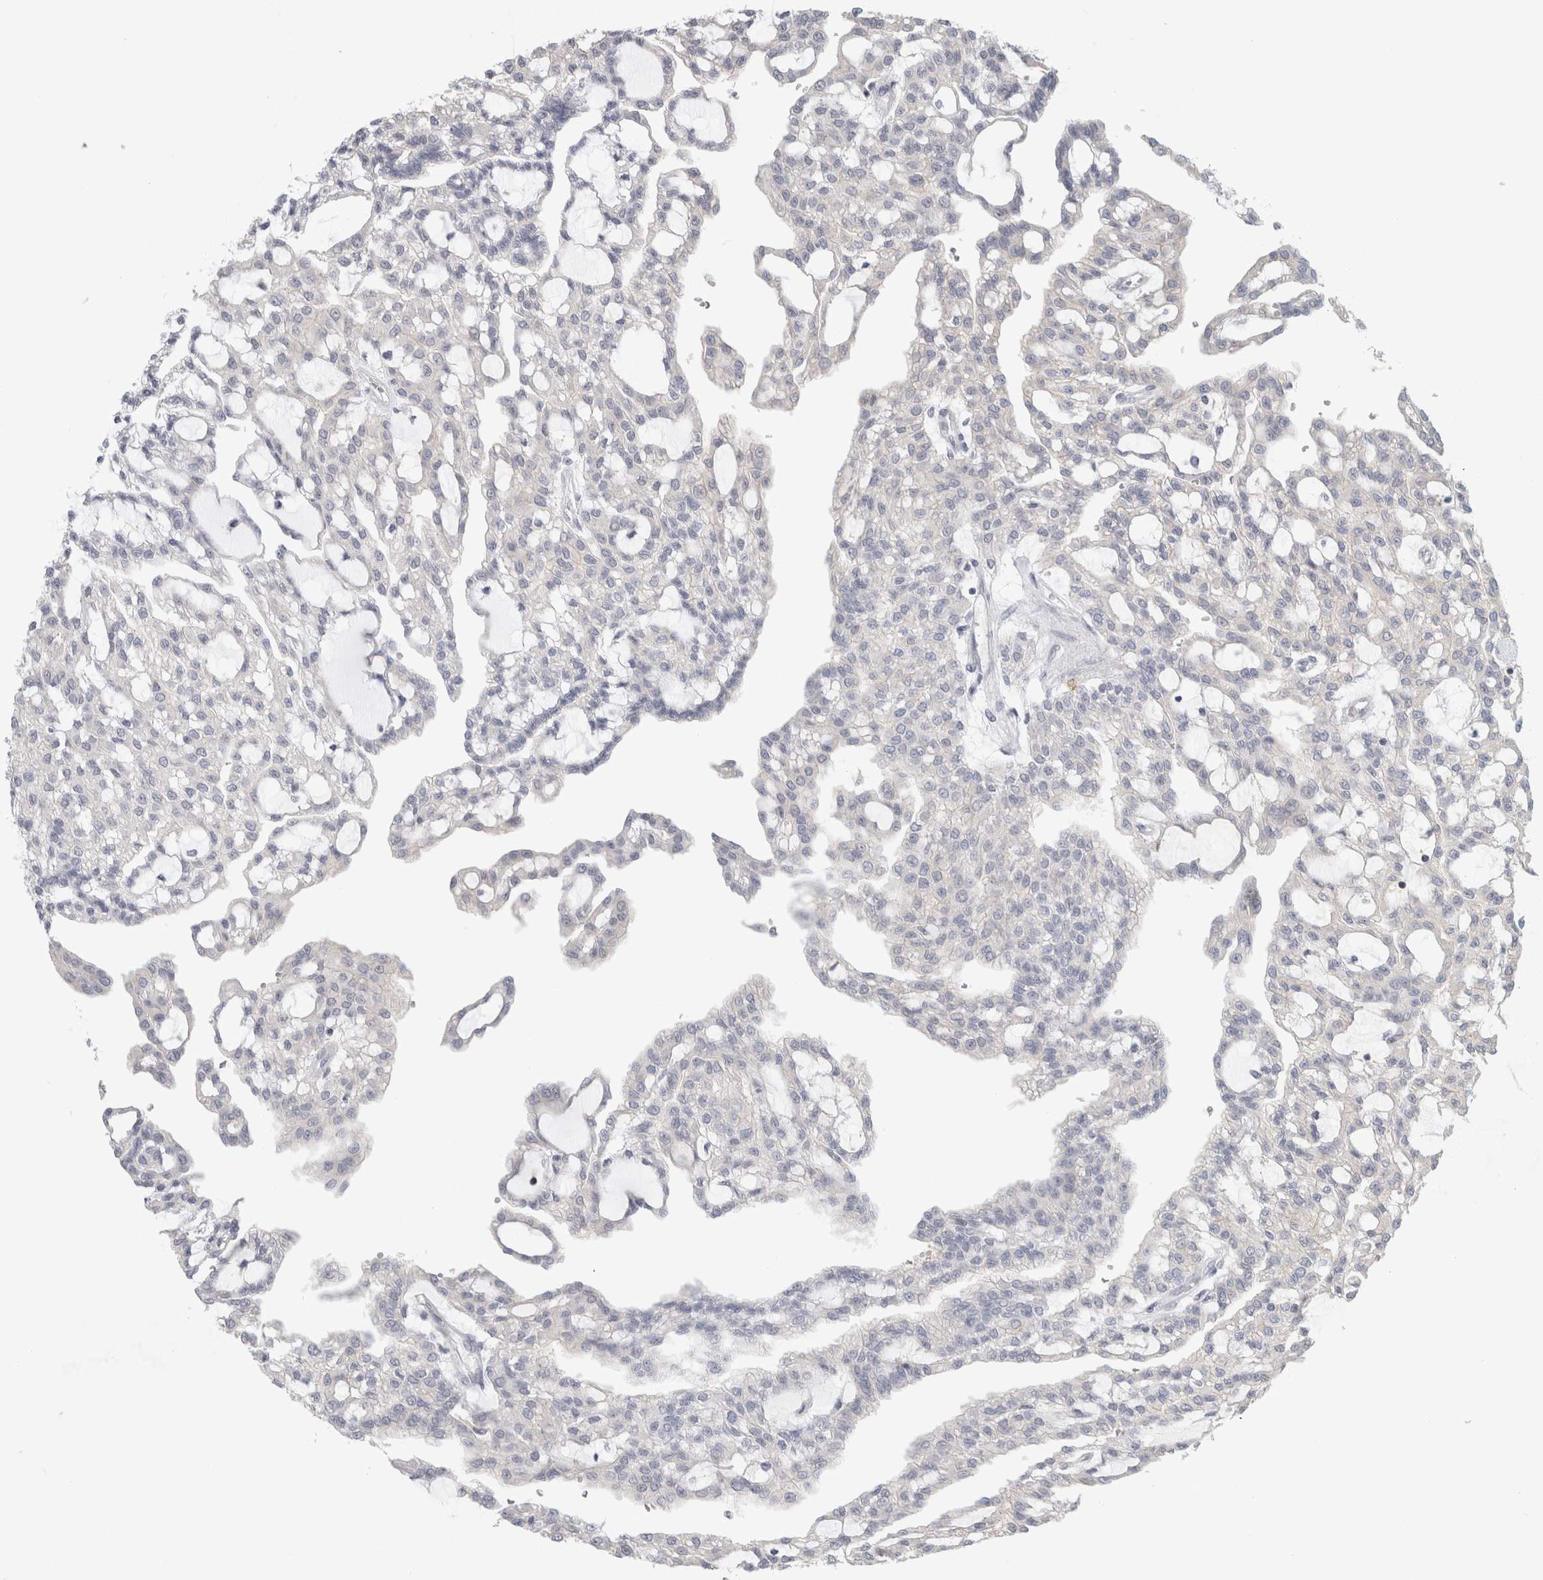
{"staining": {"intensity": "negative", "quantity": "none", "location": "none"}, "tissue": "renal cancer", "cell_type": "Tumor cells", "image_type": "cancer", "snomed": [{"axis": "morphology", "description": "Adenocarcinoma, NOS"}, {"axis": "topography", "description": "Kidney"}], "caption": "Protein analysis of adenocarcinoma (renal) displays no significant staining in tumor cells.", "gene": "P2RY2", "patient": {"sex": "male", "age": 63}}